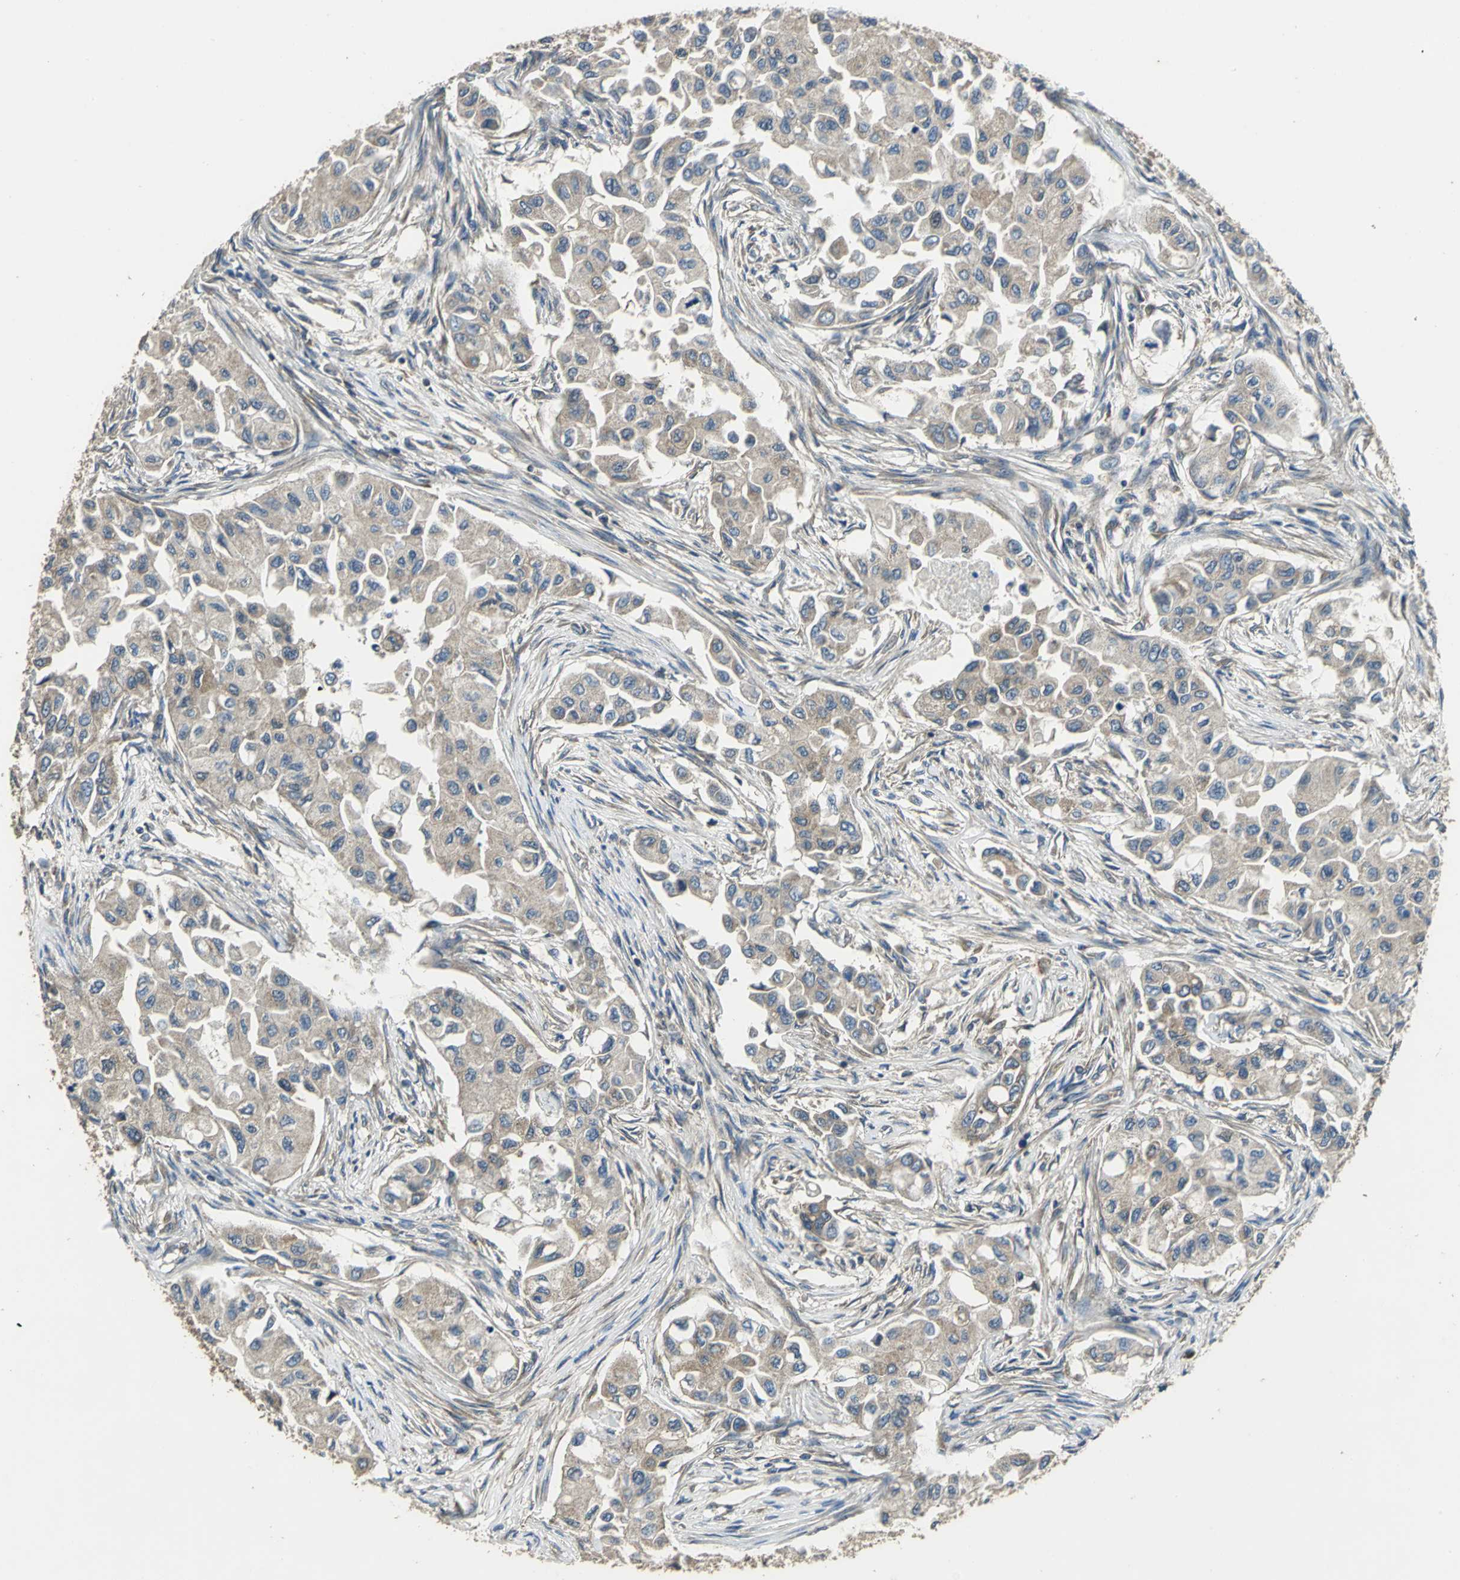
{"staining": {"intensity": "moderate", "quantity": ">75%", "location": "cytoplasmic/membranous"}, "tissue": "breast cancer", "cell_type": "Tumor cells", "image_type": "cancer", "snomed": [{"axis": "morphology", "description": "Normal tissue, NOS"}, {"axis": "morphology", "description": "Duct carcinoma"}, {"axis": "topography", "description": "Breast"}], "caption": "An immunohistochemistry (IHC) micrograph of neoplastic tissue is shown. Protein staining in brown highlights moderate cytoplasmic/membranous positivity in breast infiltrating ductal carcinoma within tumor cells. (DAB (3,3'-diaminobenzidine) = brown stain, brightfield microscopy at high magnification).", "gene": "IRF3", "patient": {"sex": "female", "age": 49}}